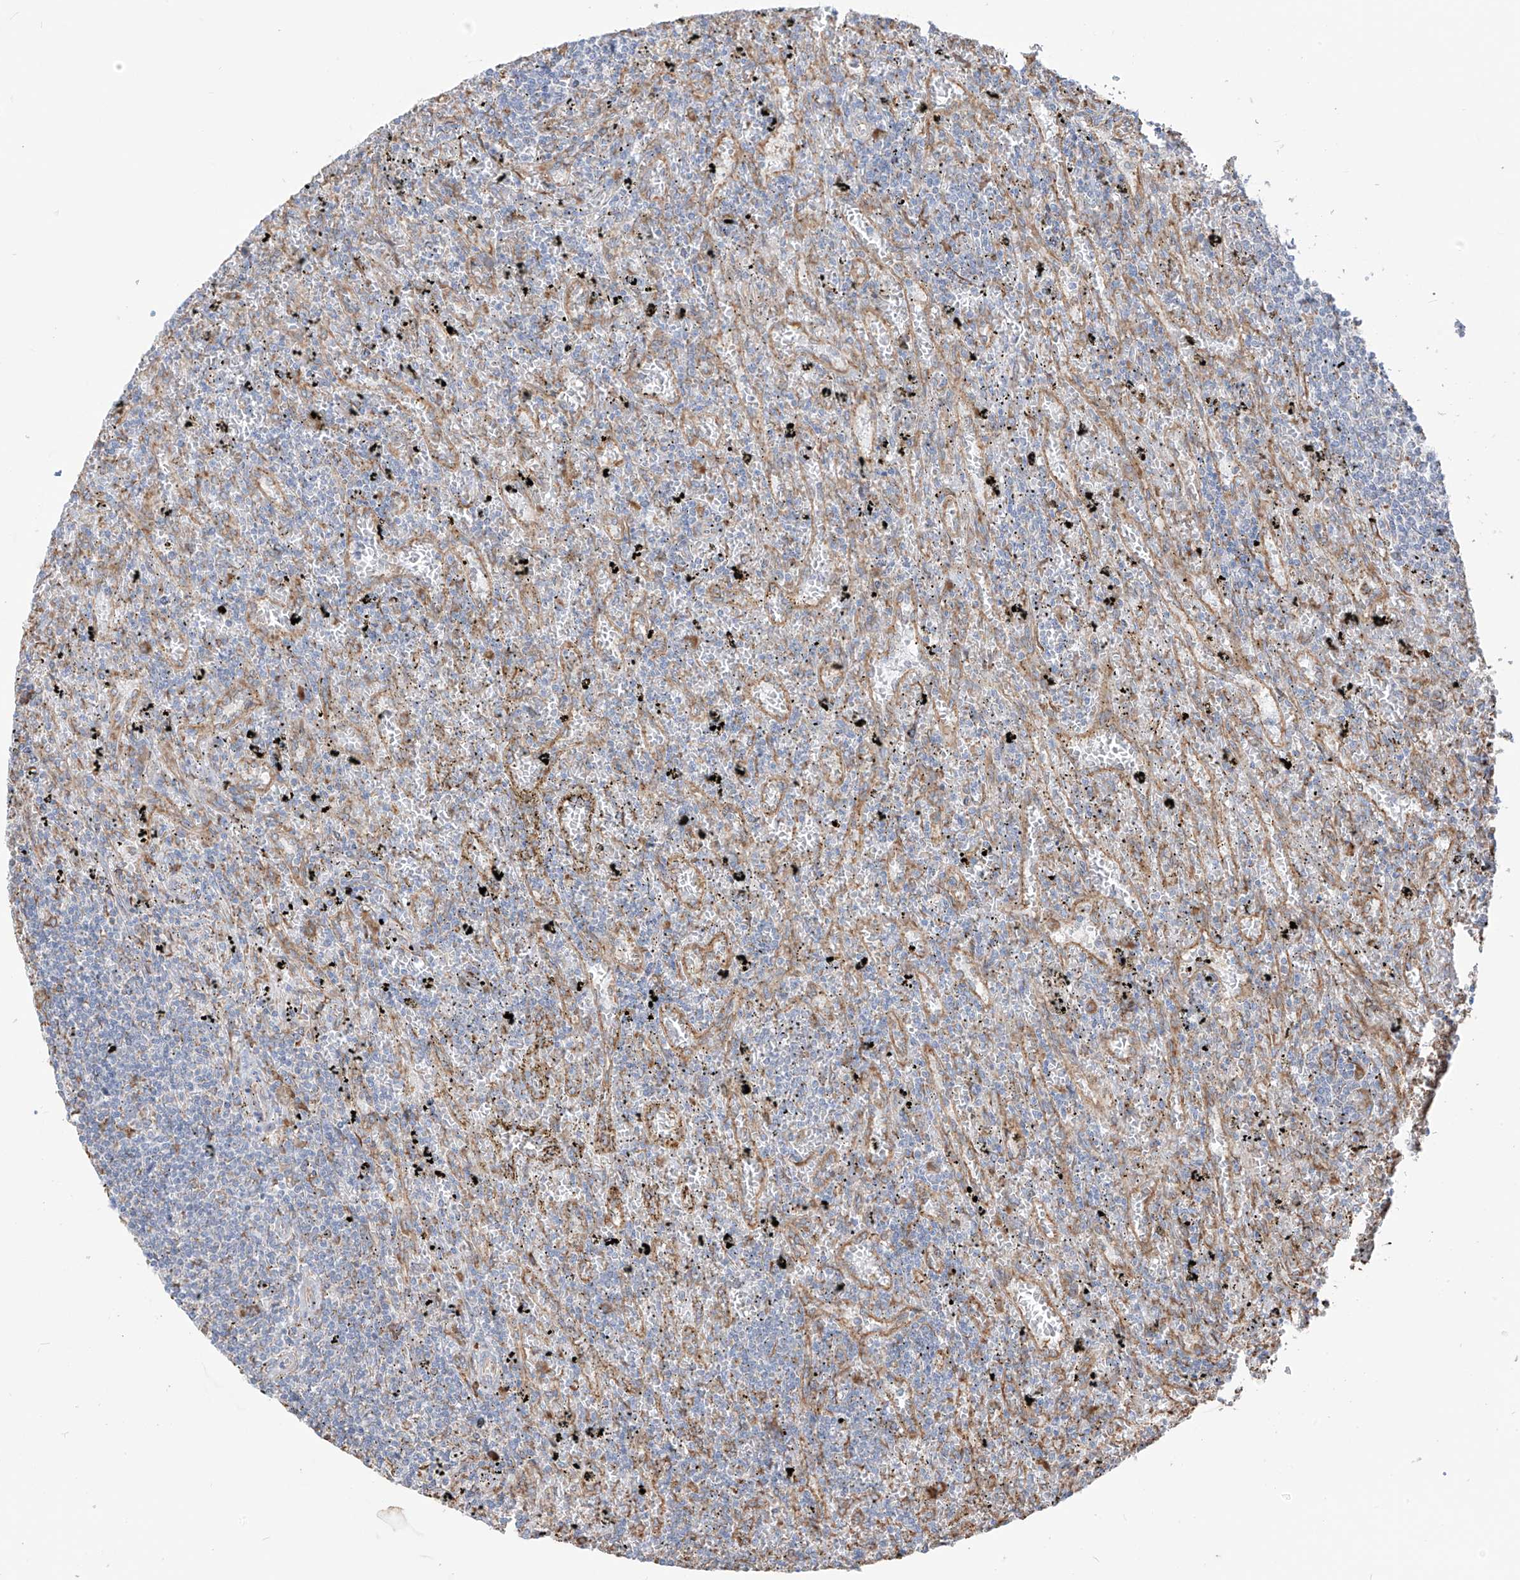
{"staining": {"intensity": "negative", "quantity": "none", "location": "none"}, "tissue": "lymphoma", "cell_type": "Tumor cells", "image_type": "cancer", "snomed": [{"axis": "morphology", "description": "Malignant lymphoma, non-Hodgkin's type, Low grade"}, {"axis": "topography", "description": "Spleen"}], "caption": "IHC micrograph of low-grade malignant lymphoma, non-Hodgkin's type stained for a protein (brown), which reveals no staining in tumor cells.", "gene": "PDIA6", "patient": {"sex": "male", "age": 76}}